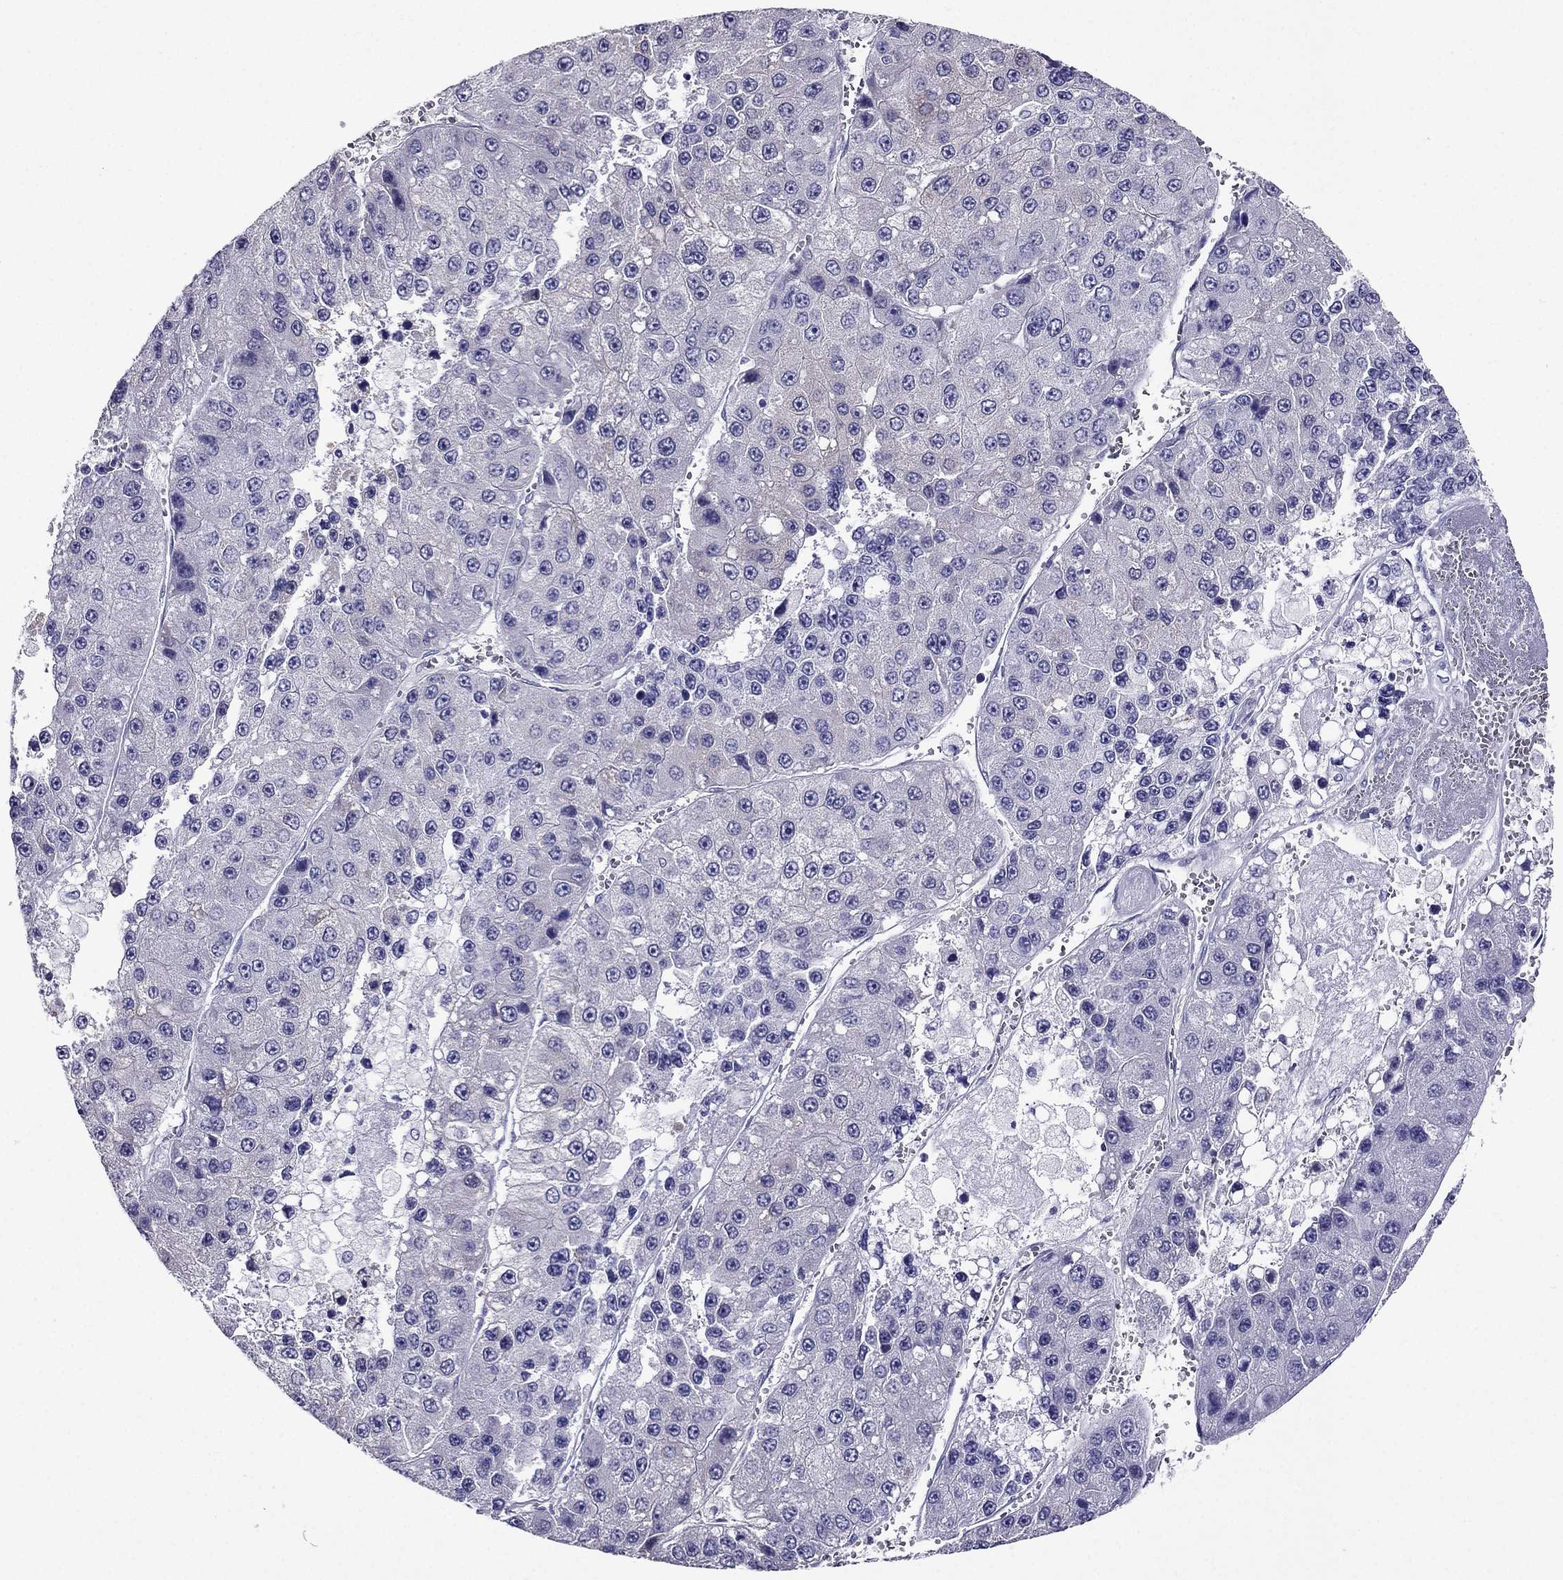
{"staining": {"intensity": "negative", "quantity": "none", "location": "none"}, "tissue": "liver cancer", "cell_type": "Tumor cells", "image_type": "cancer", "snomed": [{"axis": "morphology", "description": "Carcinoma, Hepatocellular, NOS"}, {"axis": "topography", "description": "Liver"}], "caption": "Tumor cells show no significant positivity in liver hepatocellular carcinoma.", "gene": "ZNF541", "patient": {"sex": "female", "age": 73}}